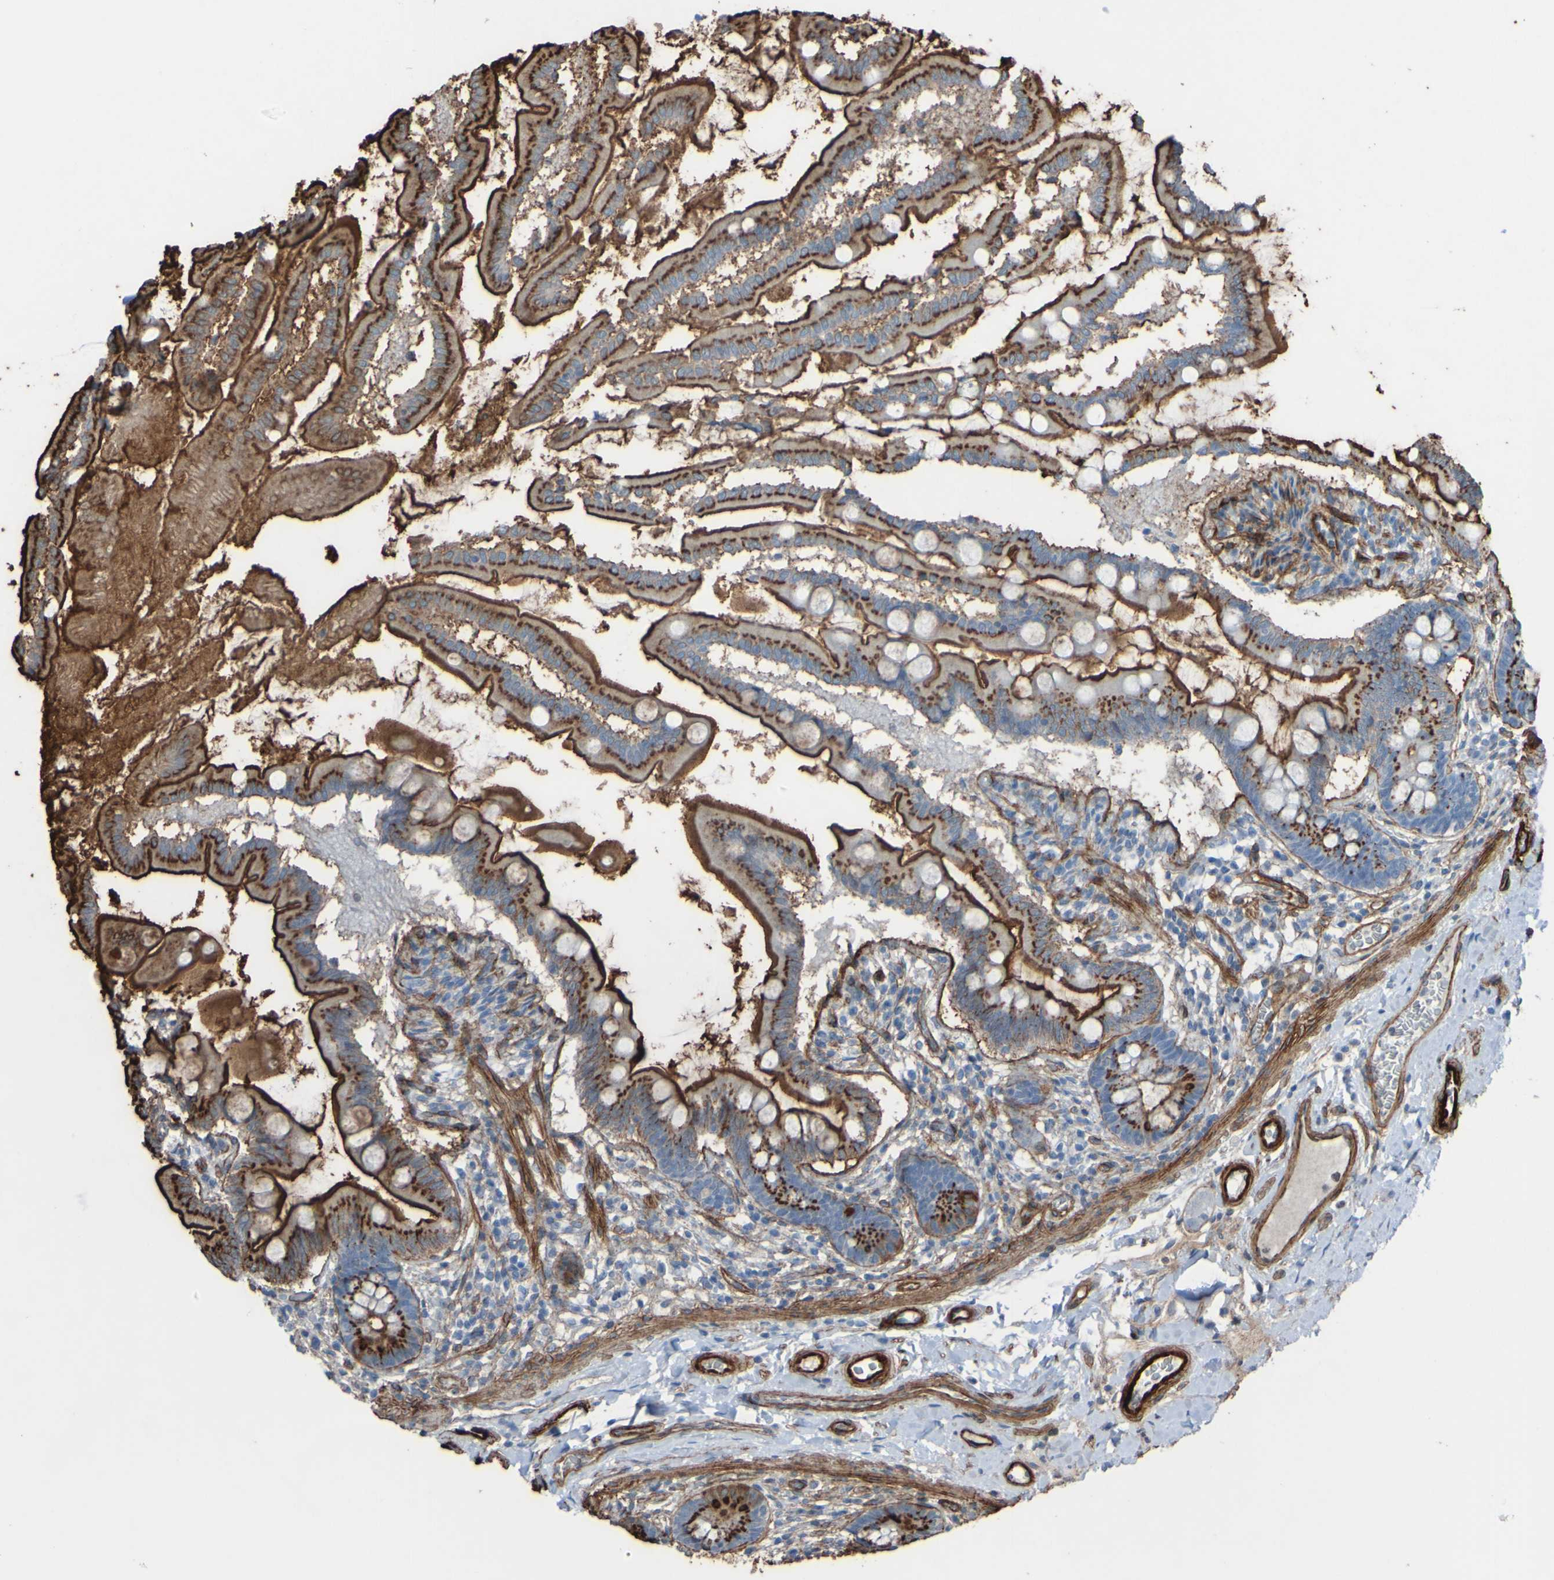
{"staining": {"intensity": "strong", "quantity": ">75%", "location": "cytoplasmic/membranous"}, "tissue": "small intestine", "cell_type": "Glandular cells", "image_type": "normal", "snomed": [{"axis": "morphology", "description": "Normal tissue, NOS"}, {"axis": "topography", "description": "Small intestine"}], "caption": "This micrograph demonstrates normal small intestine stained with immunohistochemistry (IHC) to label a protein in brown. The cytoplasmic/membranous of glandular cells show strong positivity for the protein. Nuclei are counter-stained blue.", "gene": "COL4A2", "patient": {"sex": "female", "age": 56}}